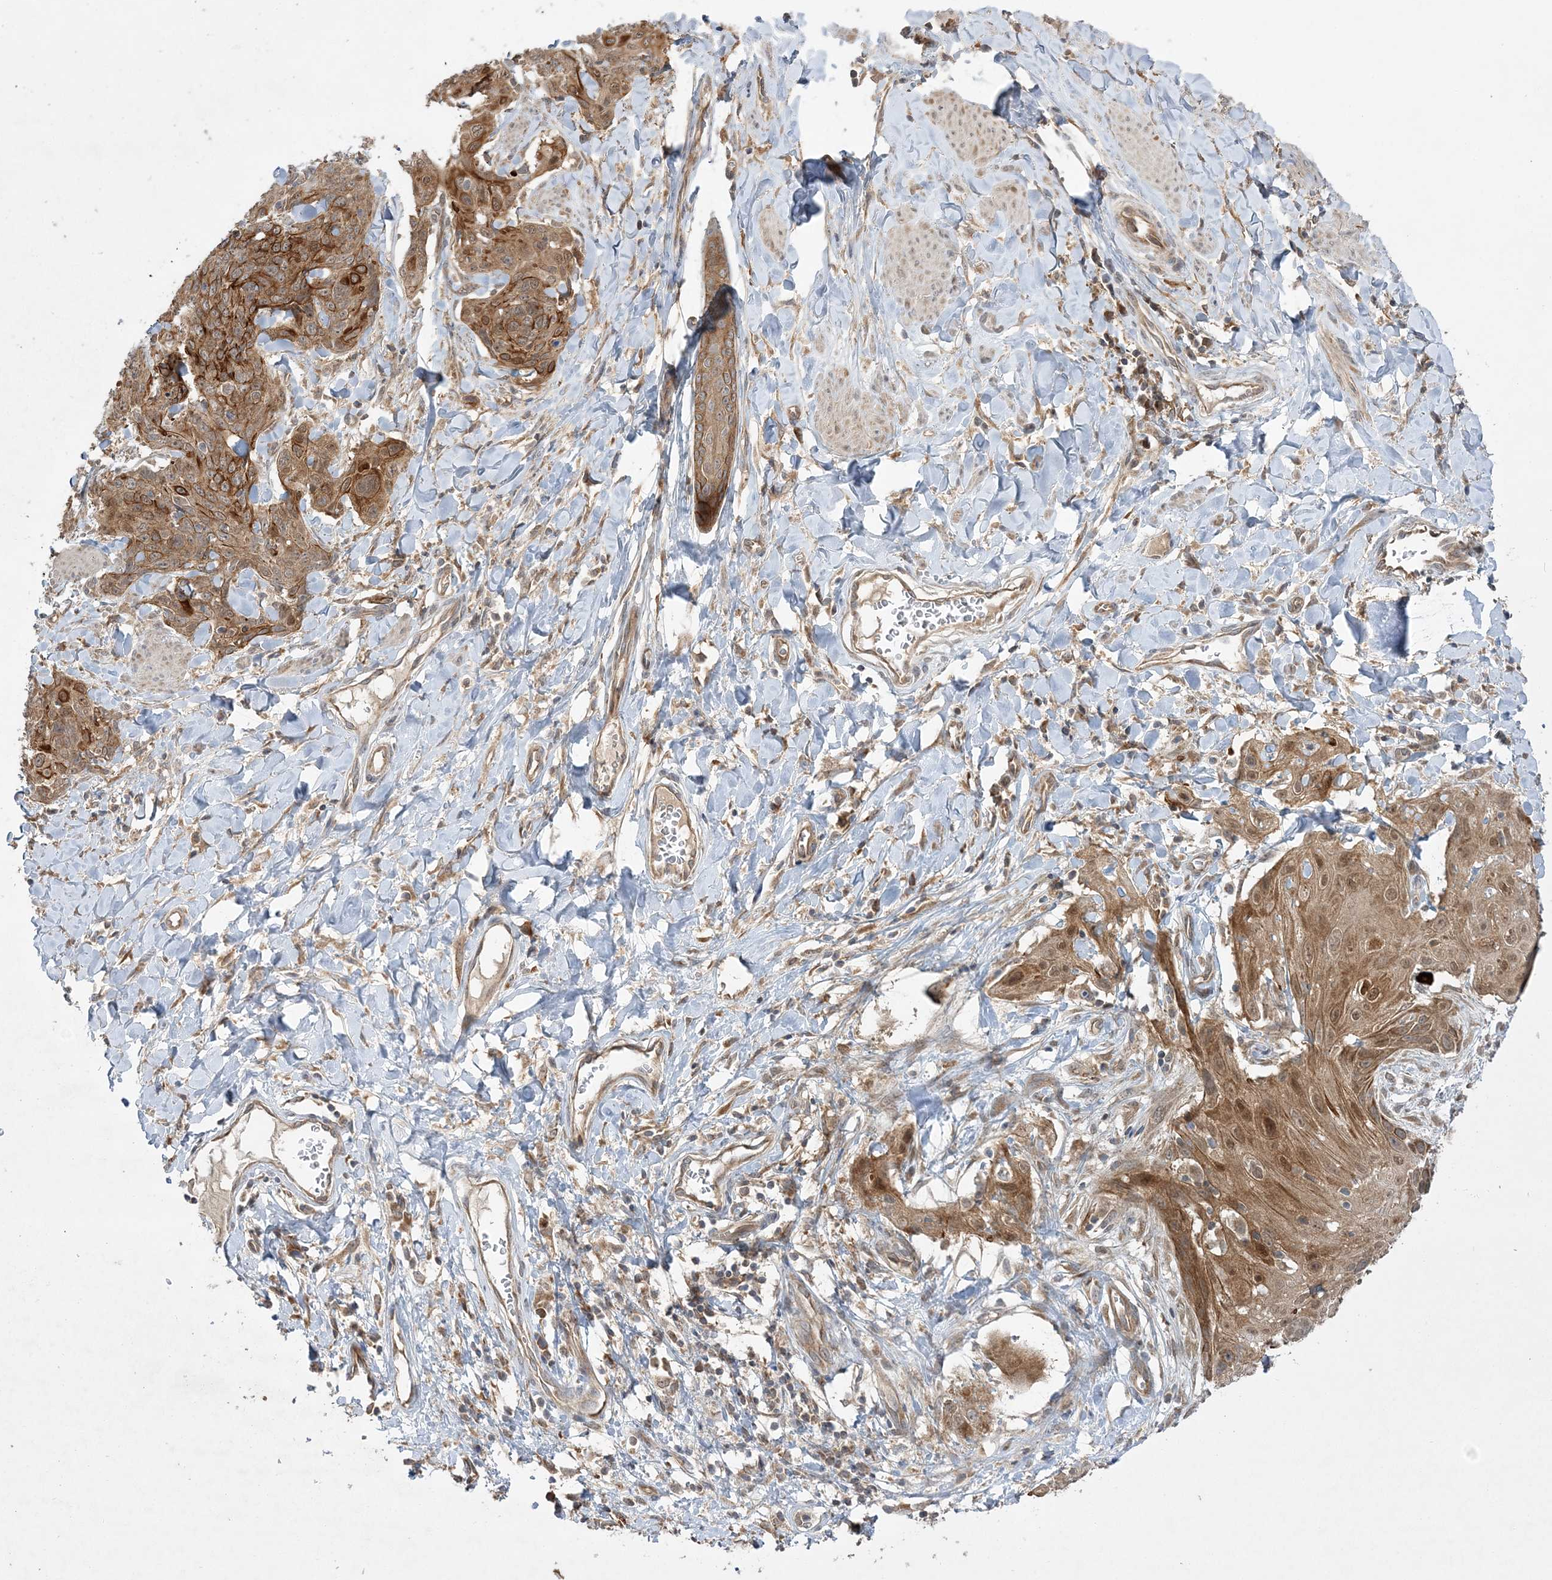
{"staining": {"intensity": "strong", "quantity": "25%-75%", "location": "cytoplasmic/membranous"}, "tissue": "skin cancer", "cell_type": "Tumor cells", "image_type": "cancer", "snomed": [{"axis": "morphology", "description": "Squamous cell carcinoma, NOS"}, {"axis": "topography", "description": "Skin"}, {"axis": "topography", "description": "Vulva"}], "caption": "Protein analysis of skin cancer tissue exhibits strong cytoplasmic/membranous expression in approximately 25%-75% of tumor cells.", "gene": "MMADHC", "patient": {"sex": "female", "age": 85}}